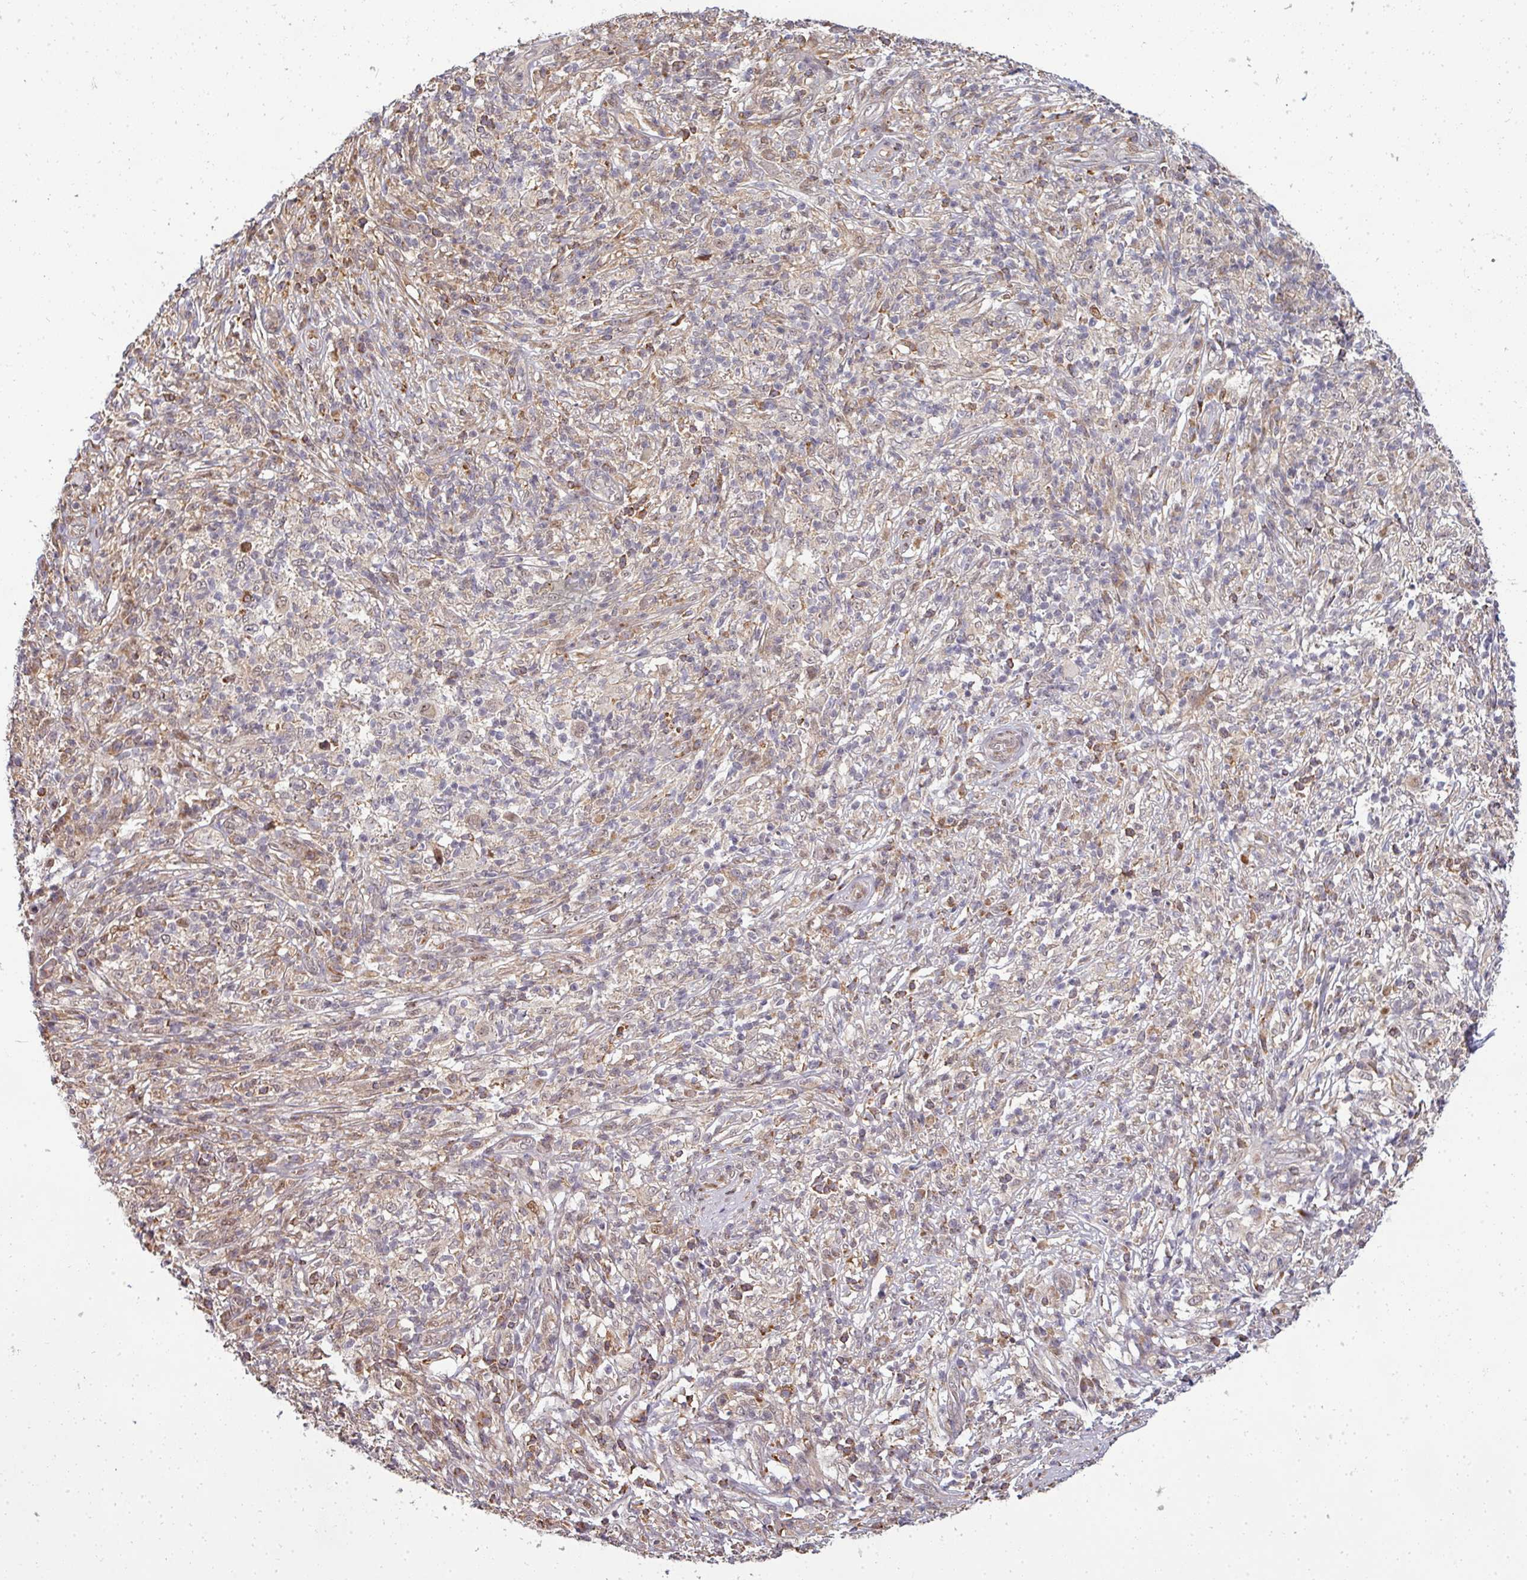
{"staining": {"intensity": "moderate", "quantity": "25%-75%", "location": "cytoplasmic/membranous"}, "tissue": "melanoma", "cell_type": "Tumor cells", "image_type": "cancer", "snomed": [{"axis": "morphology", "description": "Malignant melanoma, NOS"}, {"axis": "topography", "description": "Skin"}], "caption": "Melanoma stained for a protein (brown) demonstrates moderate cytoplasmic/membranous positive expression in approximately 25%-75% of tumor cells.", "gene": "PATZ1", "patient": {"sex": "male", "age": 66}}